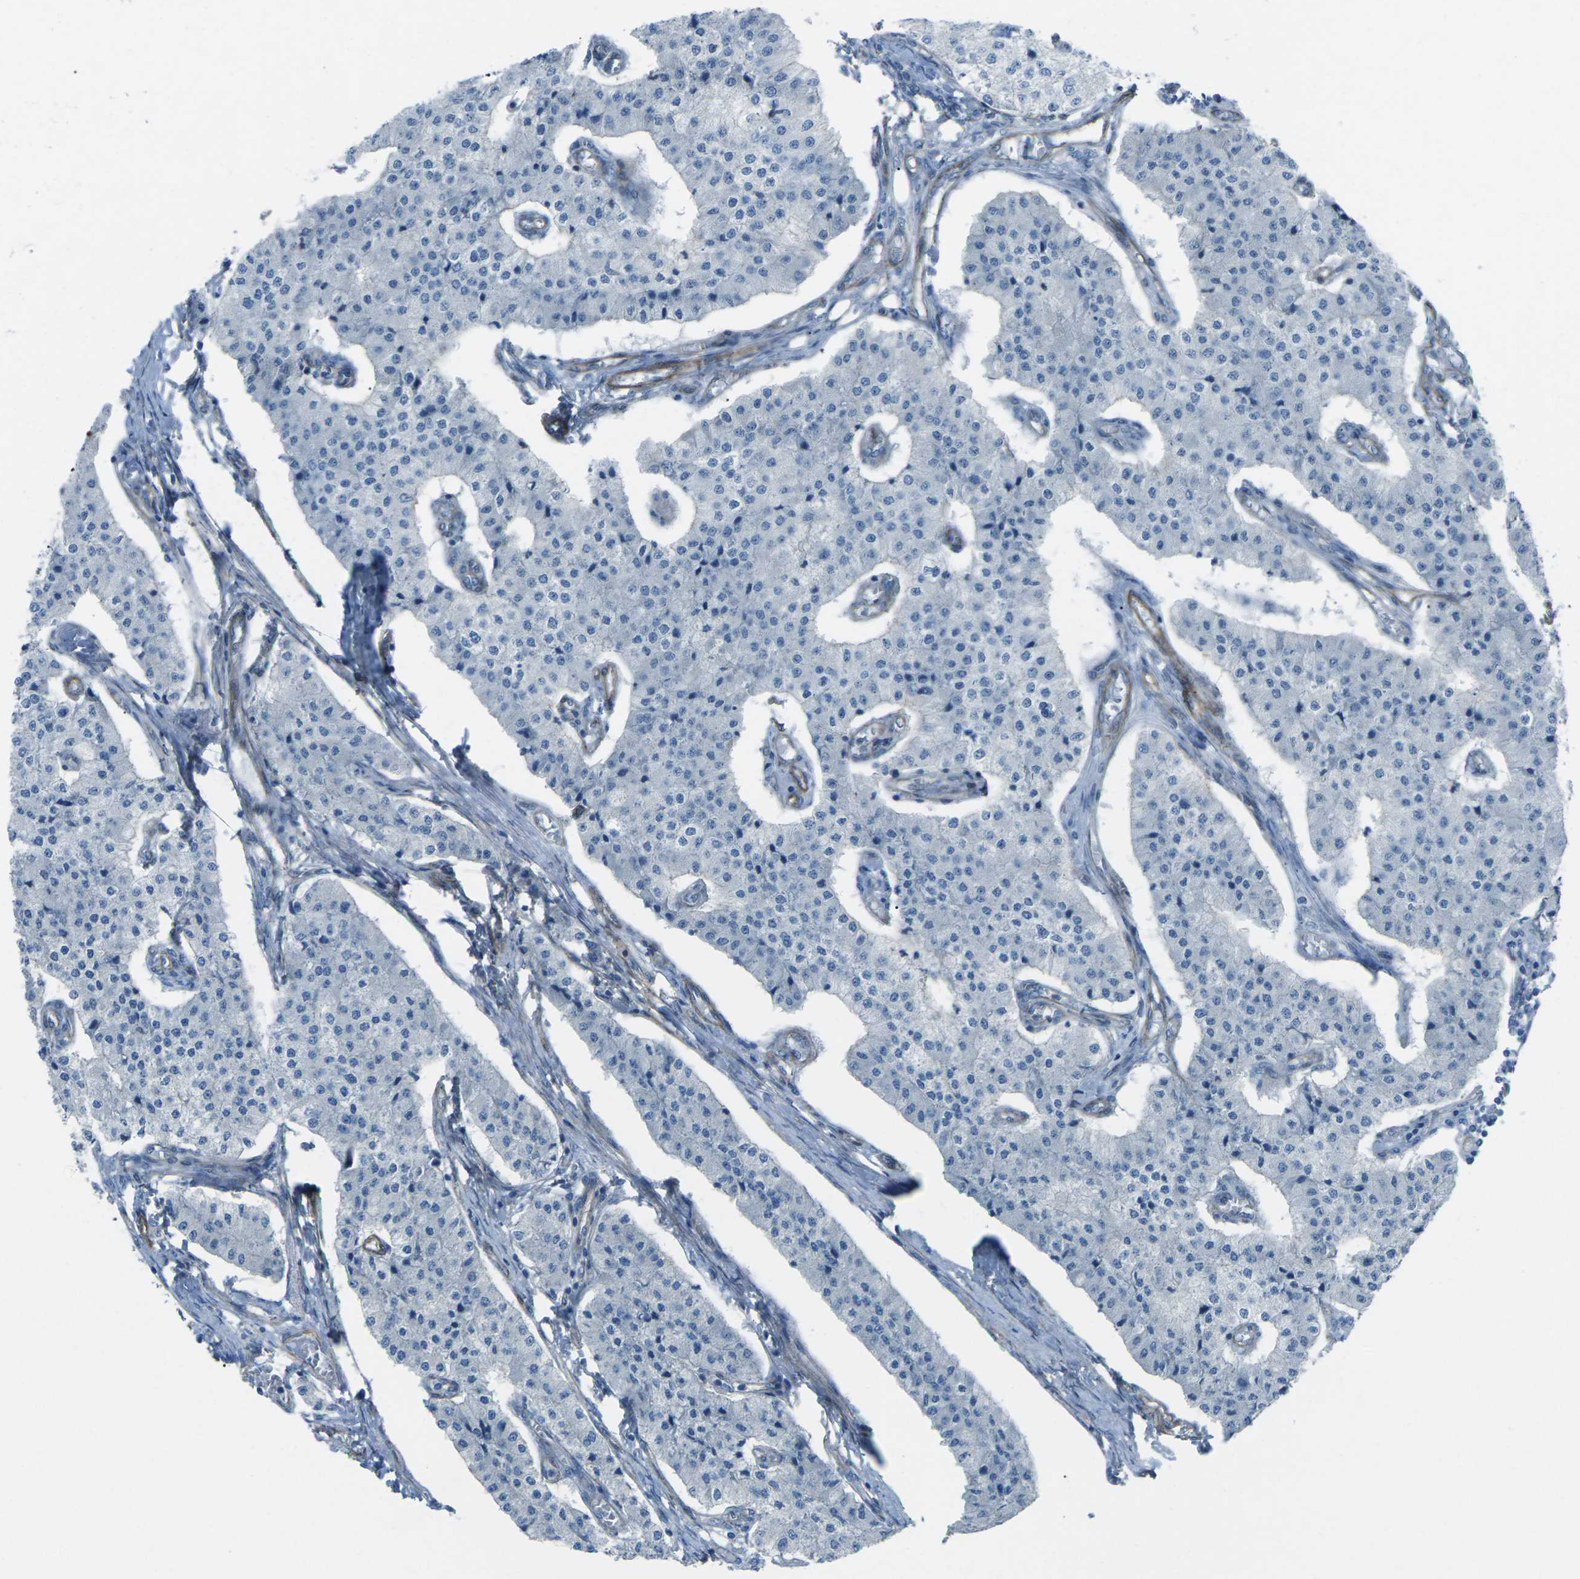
{"staining": {"intensity": "negative", "quantity": "none", "location": "none"}, "tissue": "carcinoid", "cell_type": "Tumor cells", "image_type": "cancer", "snomed": [{"axis": "morphology", "description": "Carcinoid, malignant, NOS"}, {"axis": "topography", "description": "Colon"}], "caption": "Protein analysis of carcinoid (malignant) demonstrates no significant staining in tumor cells.", "gene": "UTRN", "patient": {"sex": "female", "age": 52}}